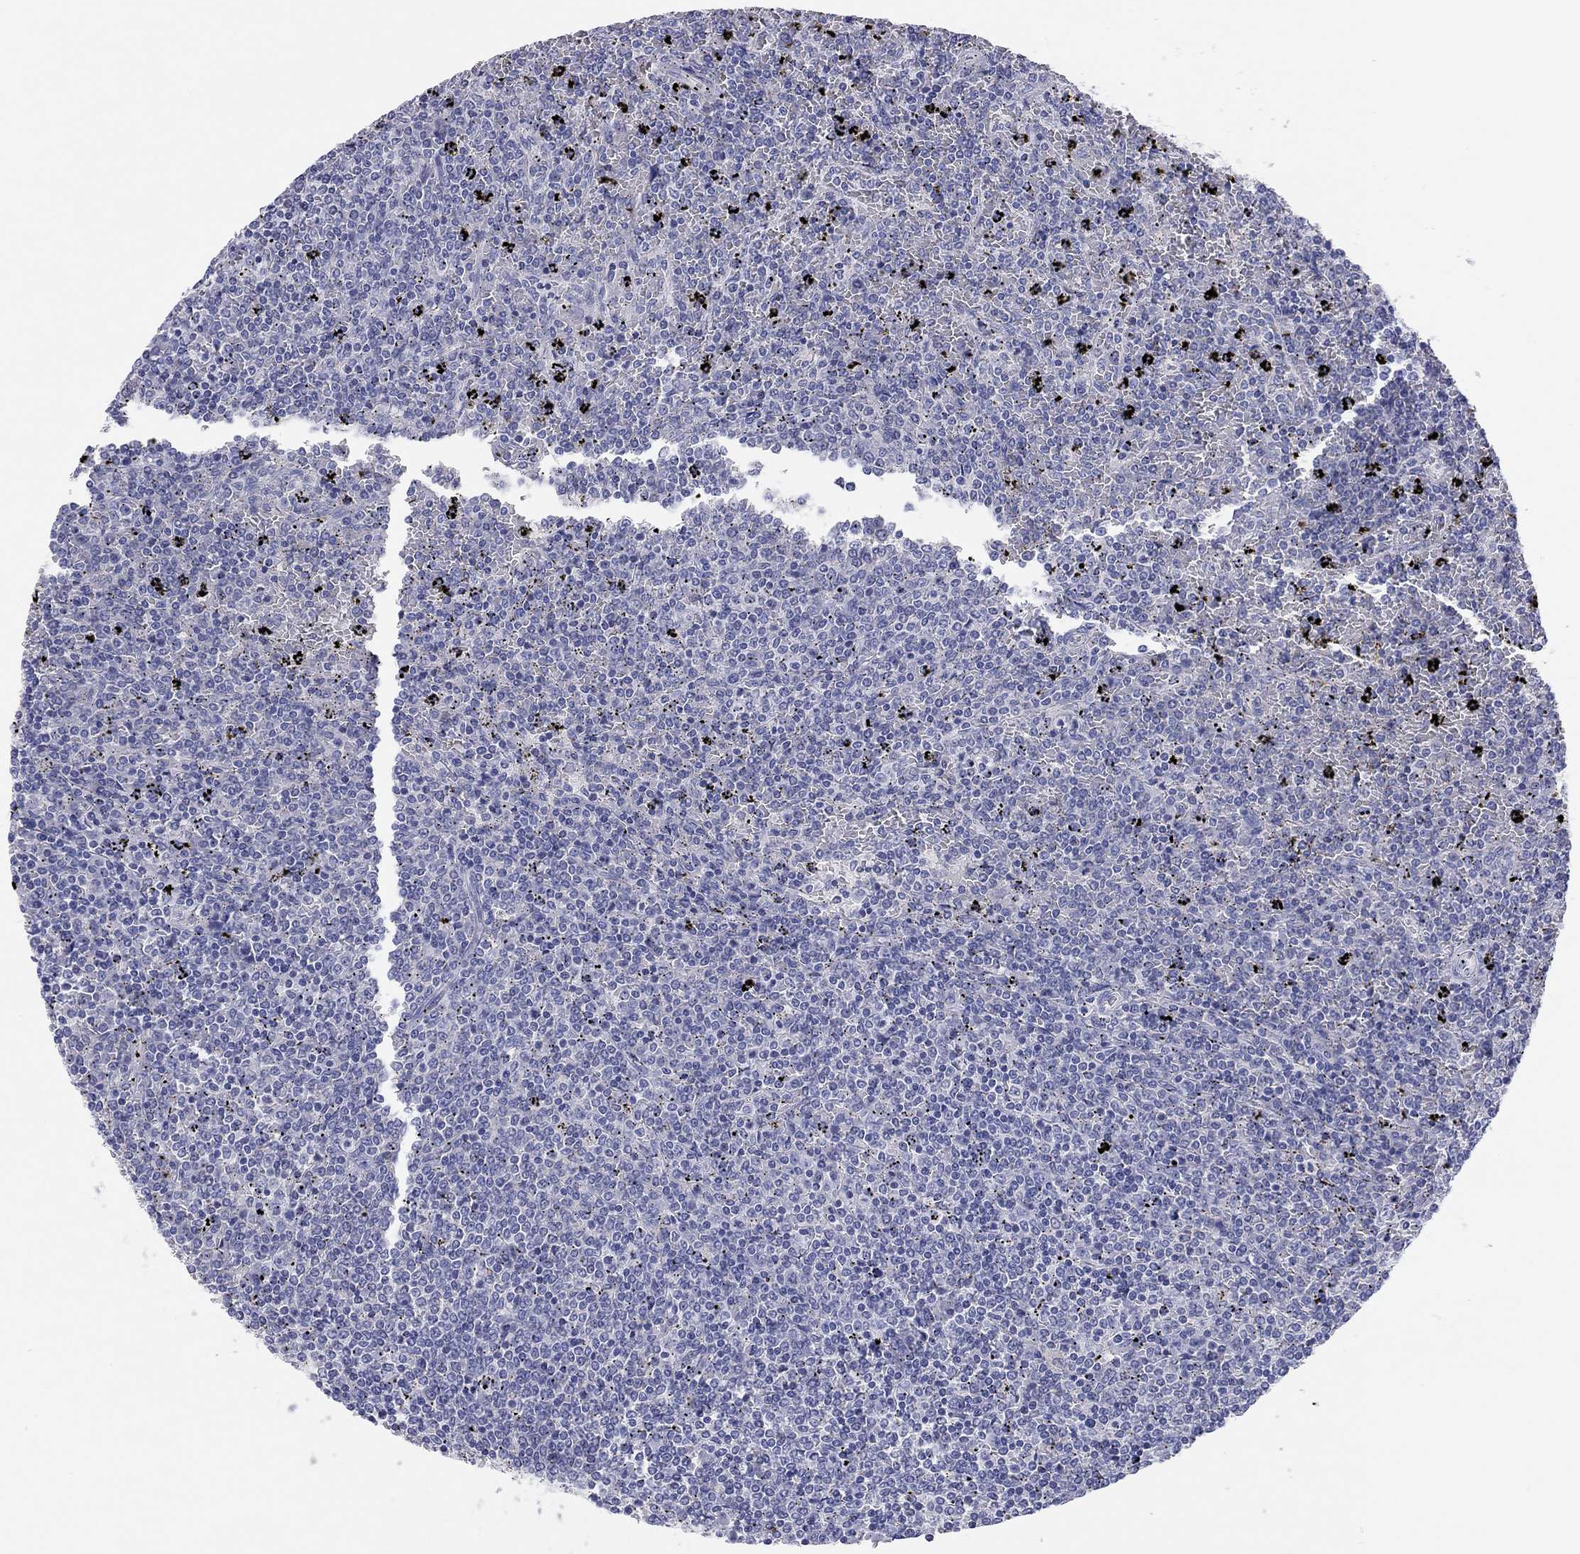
{"staining": {"intensity": "negative", "quantity": "none", "location": "none"}, "tissue": "lymphoma", "cell_type": "Tumor cells", "image_type": "cancer", "snomed": [{"axis": "morphology", "description": "Malignant lymphoma, non-Hodgkin's type, Low grade"}, {"axis": "topography", "description": "Spleen"}], "caption": "Malignant lymphoma, non-Hodgkin's type (low-grade) was stained to show a protein in brown. There is no significant staining in tumor cells. (Brightfield microscopy of DAB (3,3'-diaminobenzidine) IHC at high magnification).", "gene": "TMEM221", "patient": {"sex": "female", "age": 77}}